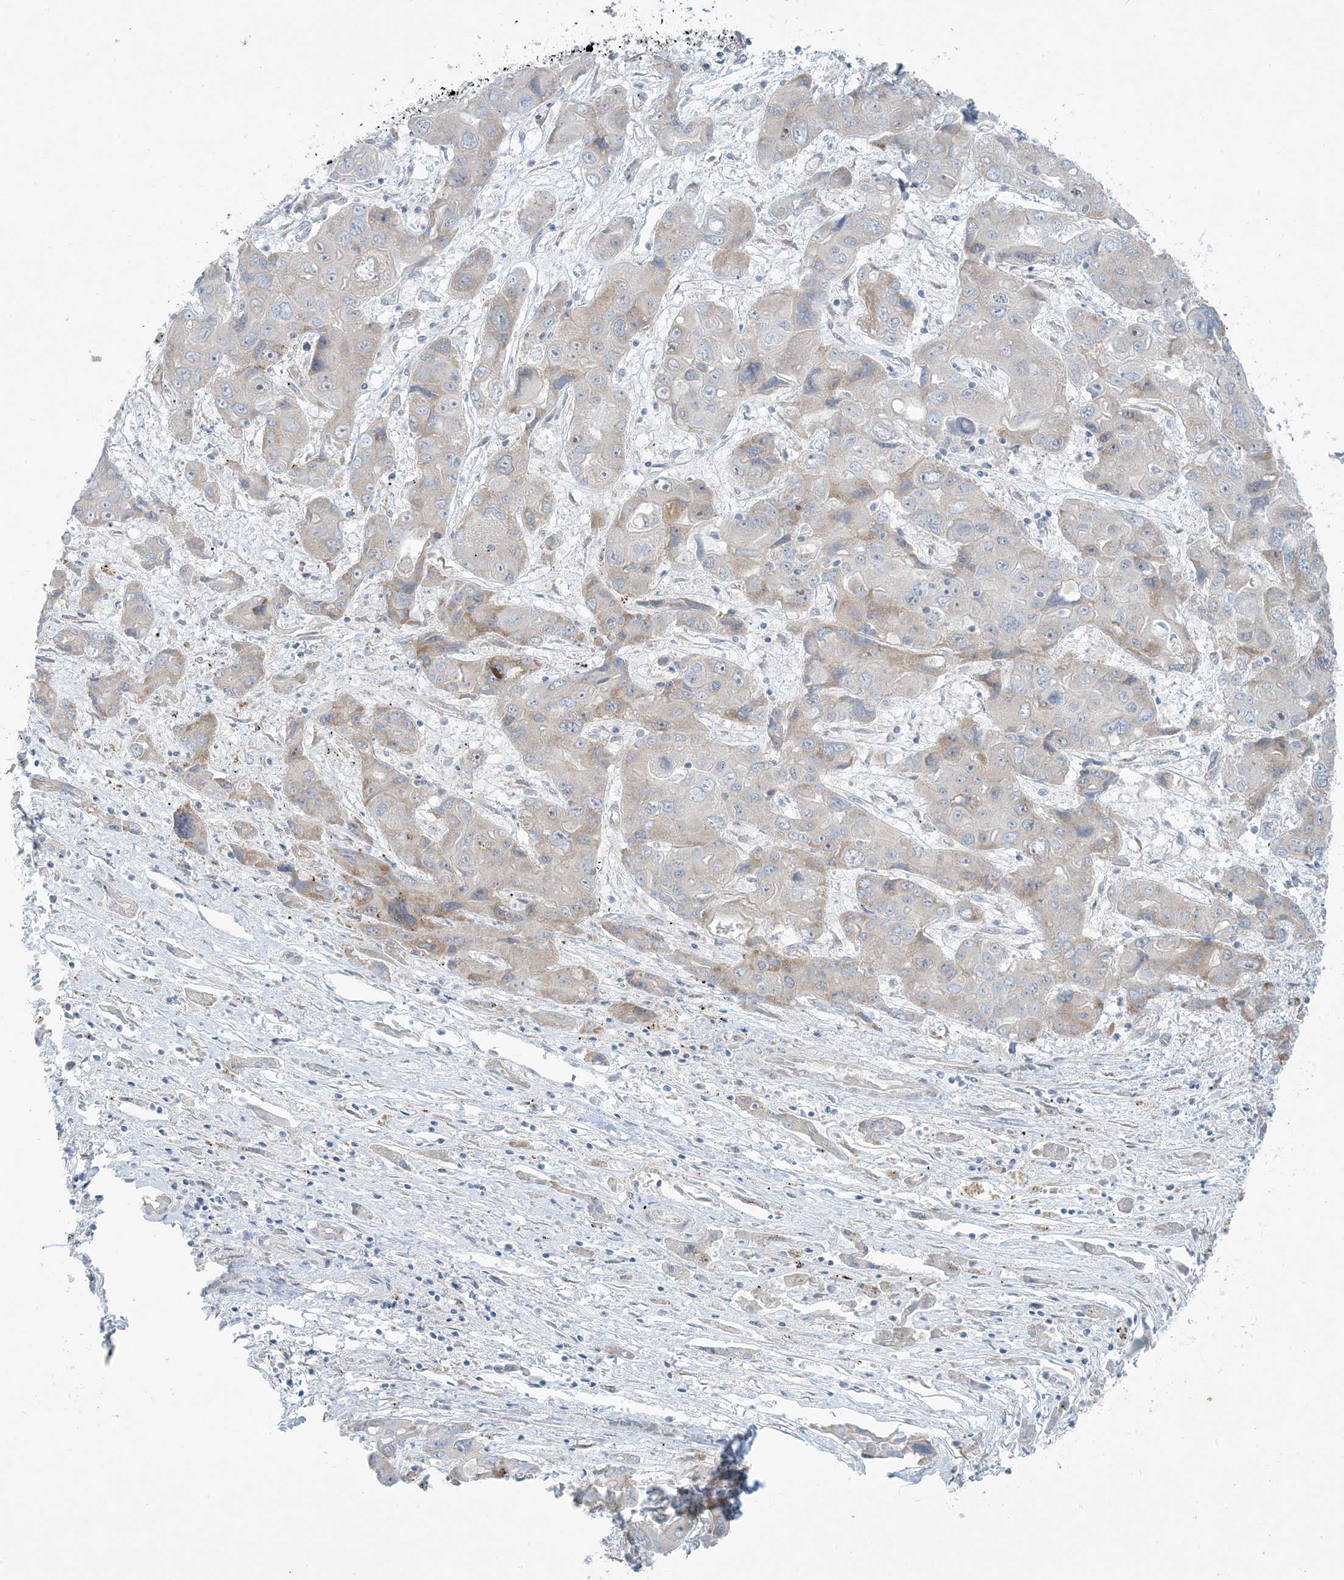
{"staining": {"intensity": "weak", "quantity": "<25%", "location": "cytoplasmic/membranous"}, "tissue": "liver cancer", "cell_type": "Tumor cells", "image_type": "cancer", "snomed": [{"axis": "morphology", "description": "Cholangiocarcinoma"}, {"axis": "topography", "description": "Liver"}], "caption": "Immunohistochemical staining of cholangiocarcinoma (liver) displays no significant staining in tumor cells. (Stains: DAB (3,3'-diaminobenzidine) IHC with hematoxylin counter stain, Microscopy: brightfield microscopy at high magnification).", "gene": "SCN3A", "patient": {"sex": "male", "age": 67}}